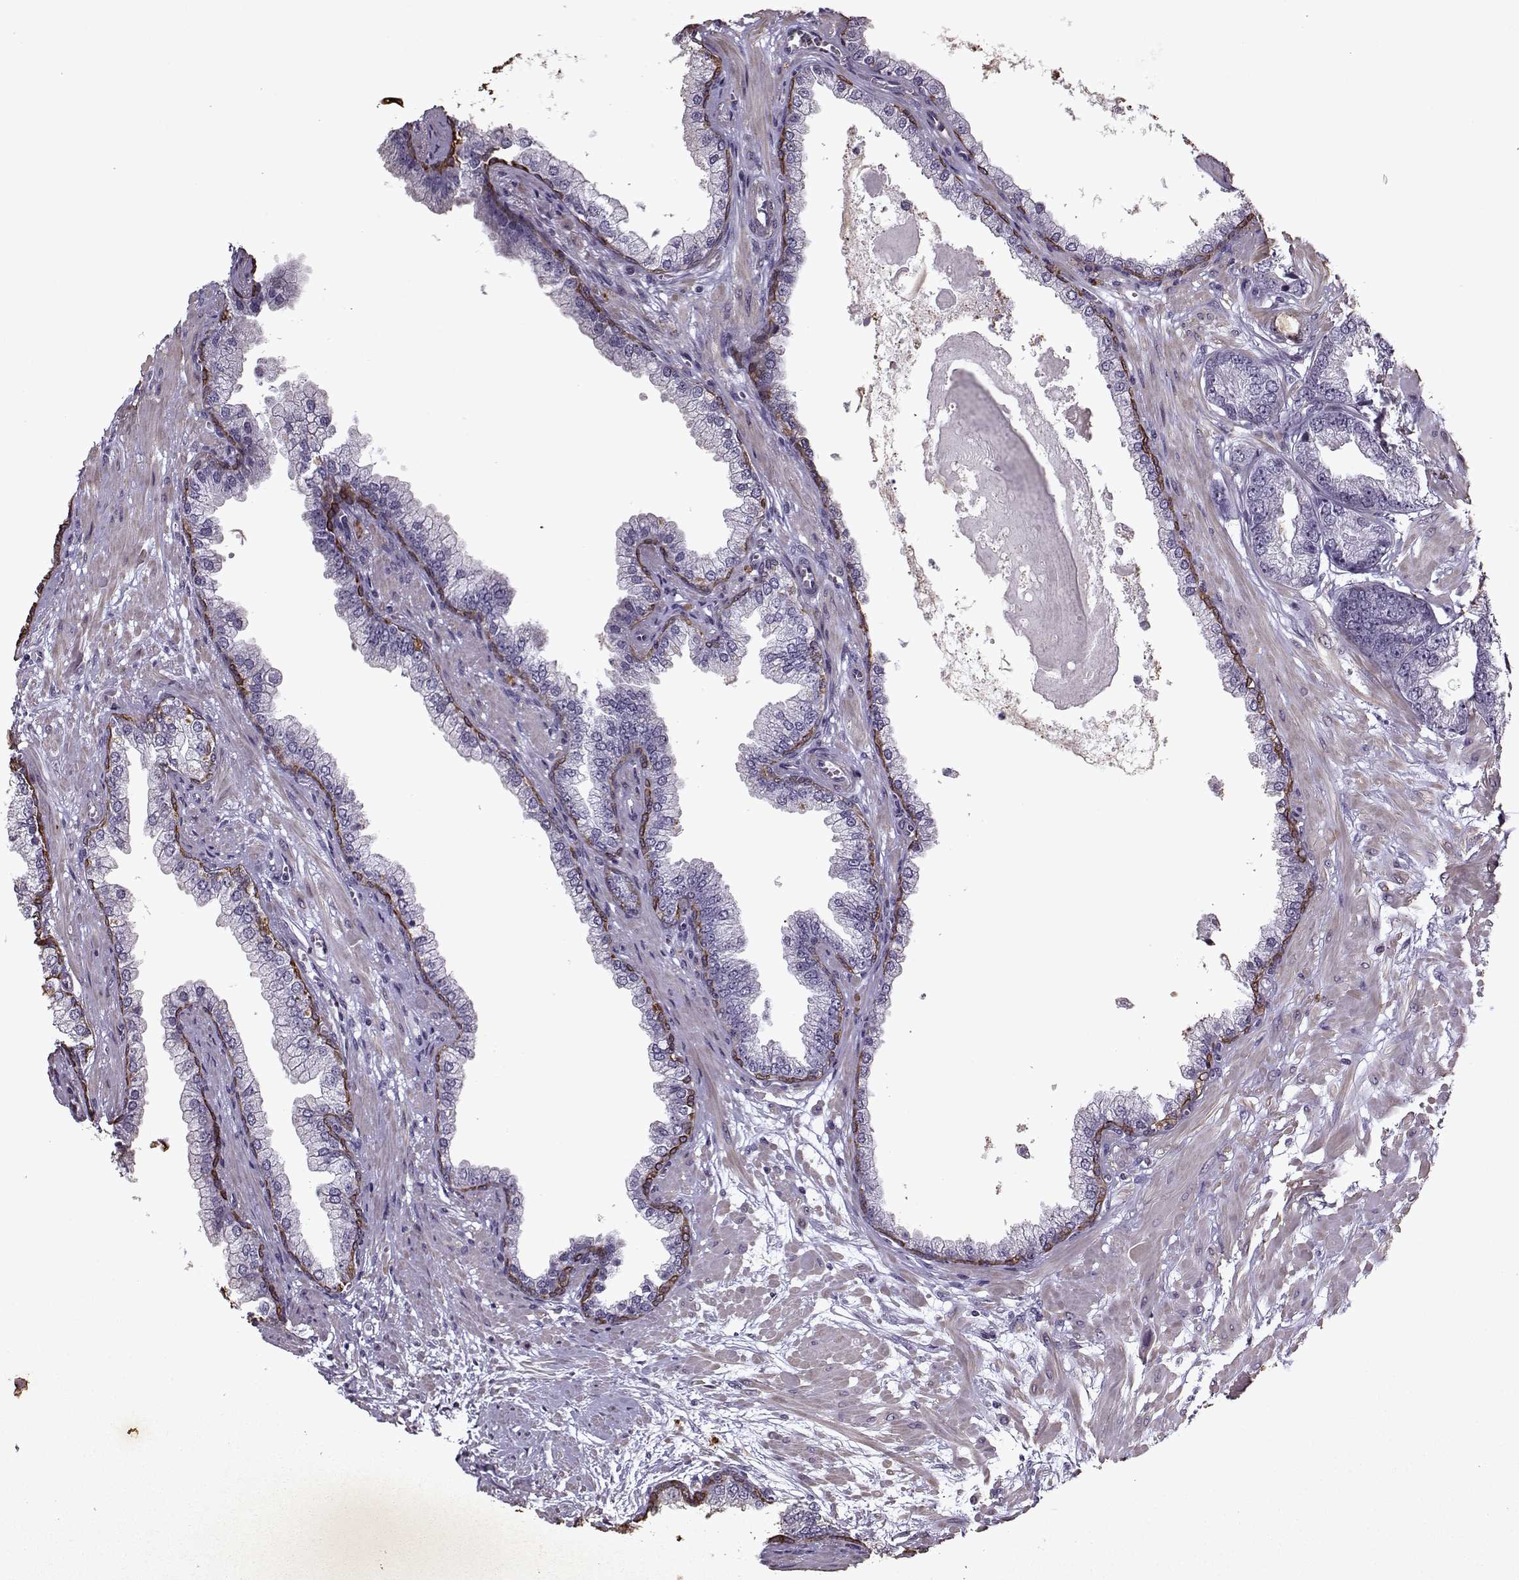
{"staining": {"intensity": "negative", "quantity": "none", "location": "none"}, "tissue": "prostate cancer", "cell_type": "Tumor cells", "image_type": "cancer", "snomed": [{"axis": "morphology", "description": "Adenocarcinoma, Low grade"}, {"axis": "topography", "description": "Prostate"}], "caption": "This is a photomicrograph of IHC staining of prostate cancer, which shows no staining in tumor cells. (DAB (3,3'-diaminobenzidine) immunohistochemistry visualized using brightfield microscopy, high magnification).", "gene": "KRT9", "patient": {"sex": "male", "age": 64}}